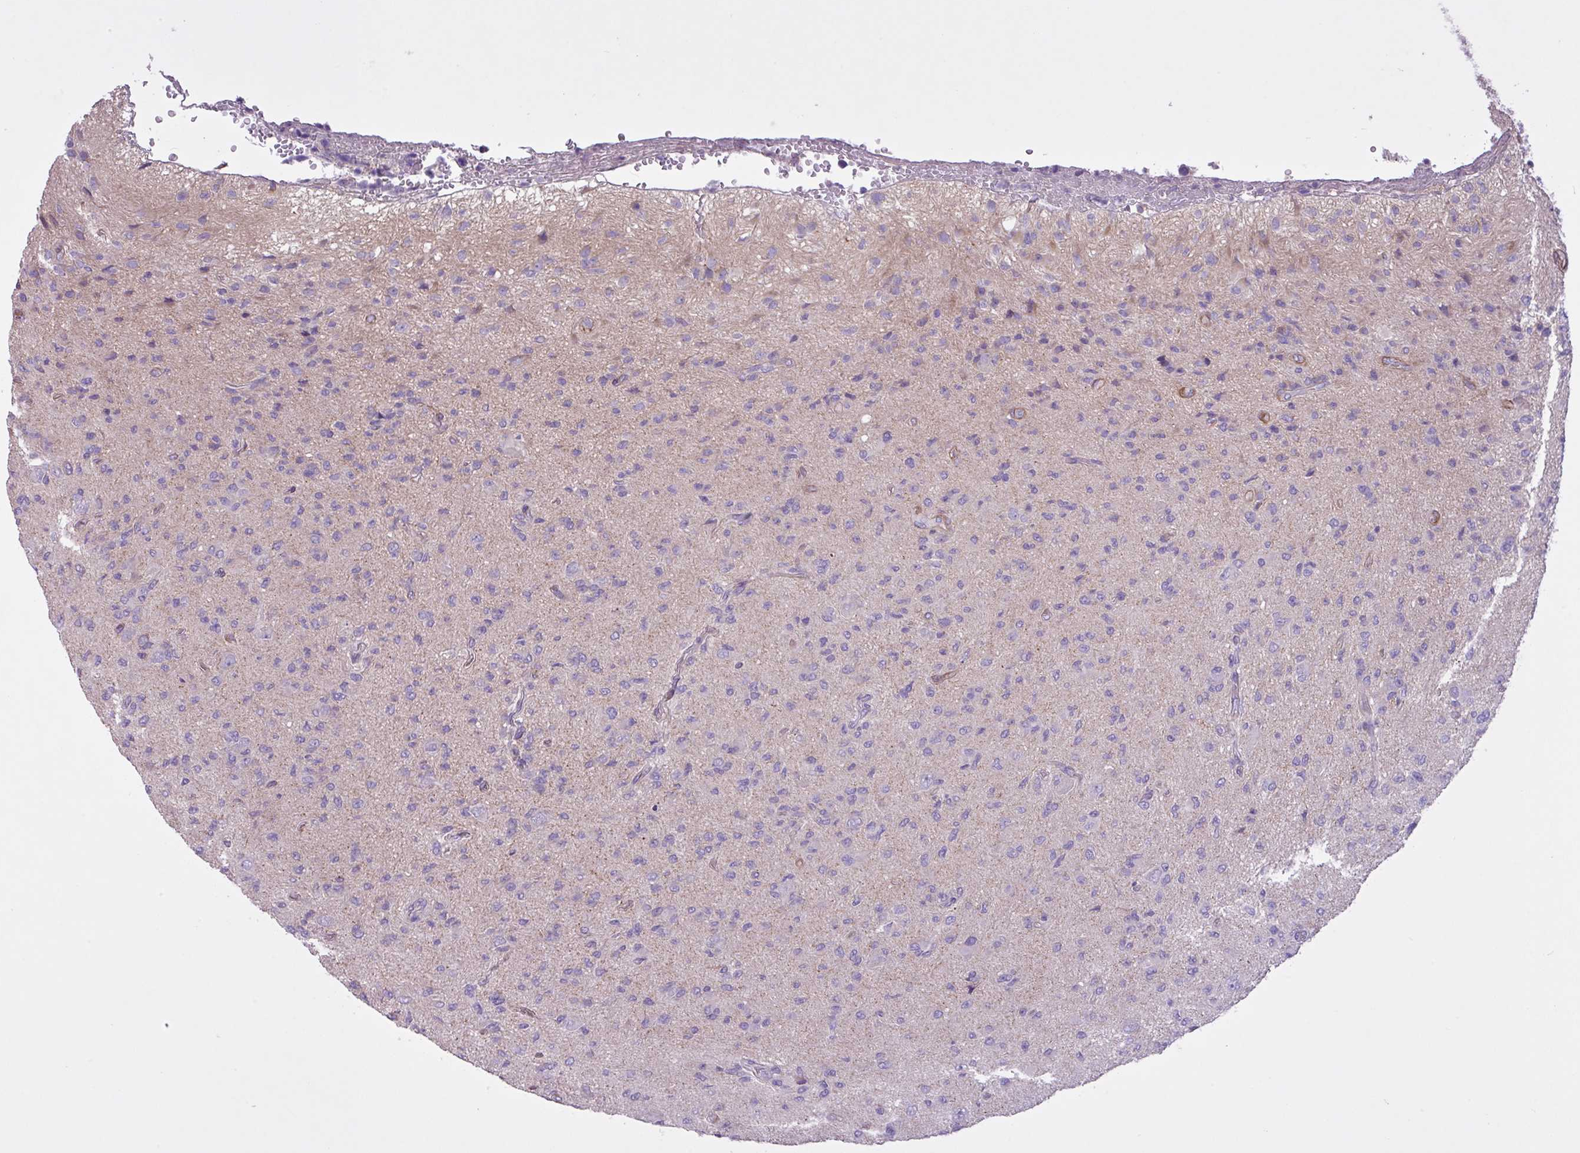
{"staining": {"intensity": "negative", "quantity": "none", "location": "none"}, "tissue": "glioma", "cell_type": "Tumor cells", "image_type": "cancer", "snomed": [{"axis": "morphology", "description": "Glioma, malignant, High grade"}, {"axis": "topography", "description": "Brain"}], "caption": "An immunohistochemistry micrograph of malignant glioma (high-grade) is shown. There is no staining in tumor cells of malignant glioma (high-grade).", "gene": "CD248", "patient": {"sex": "male", "age": 36}}